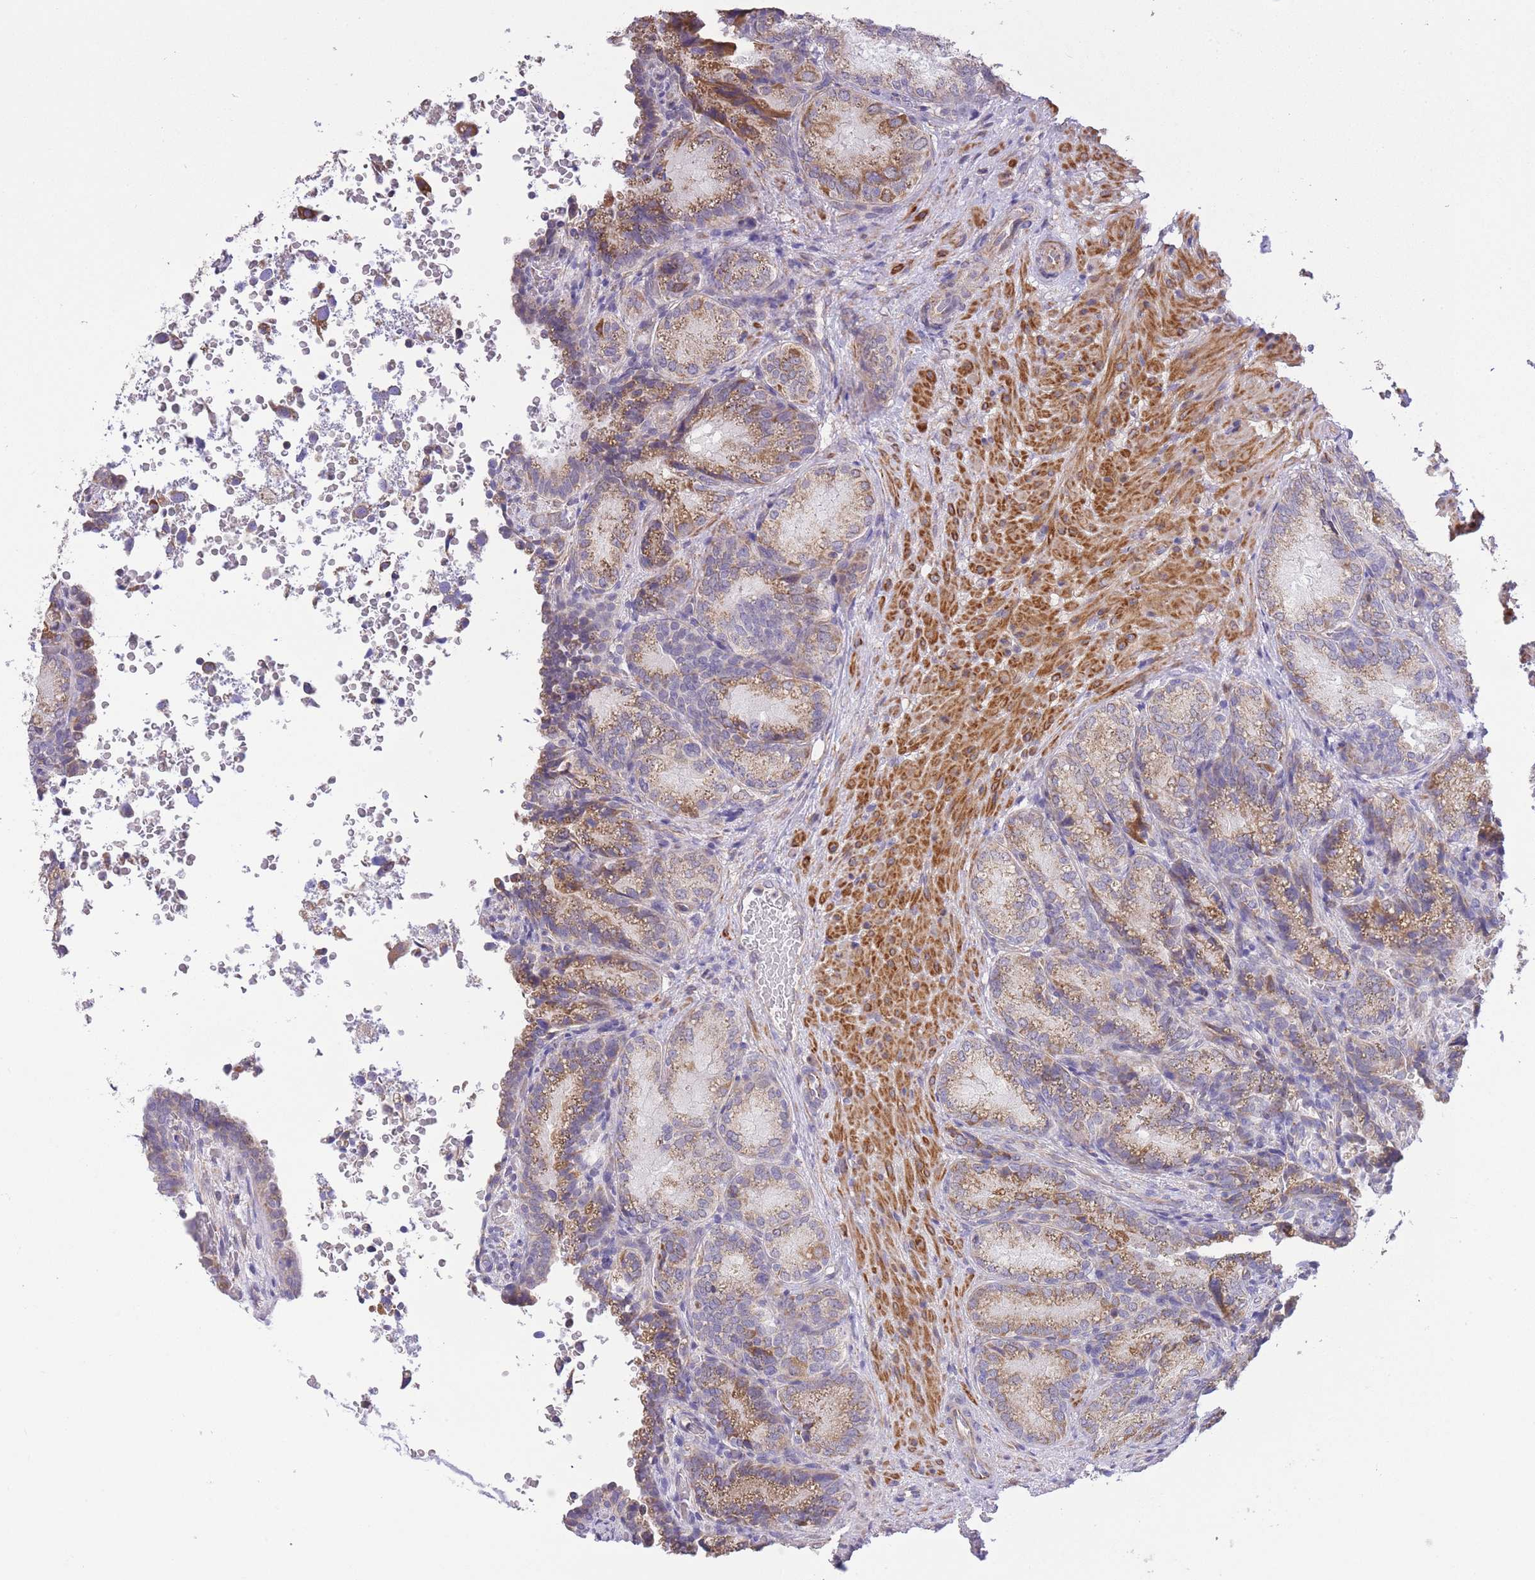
{"staining": {"intensity": "moderate", "quantity": "25%-75%", "location": "cytoplasmic/membranous"}, "tissue": "seminal vesicle", "cell_type": "Glandular cells", "image_type": "normal", "snomed": [{"axis": "morphology", "description": "Normal tissue, NOS"}, {"axis": "topography", "description": "Seminal veicle"}], "caption": "Normal seminal vesicle shows moderate cytoplasmic/membranous positivity in about 25%-75% of glandular cells The protein of interest is shown in brown color, while the nuclei are stained blue..", "gene": "CTBP1", "patient": {"sex": "male", "age": 58}}